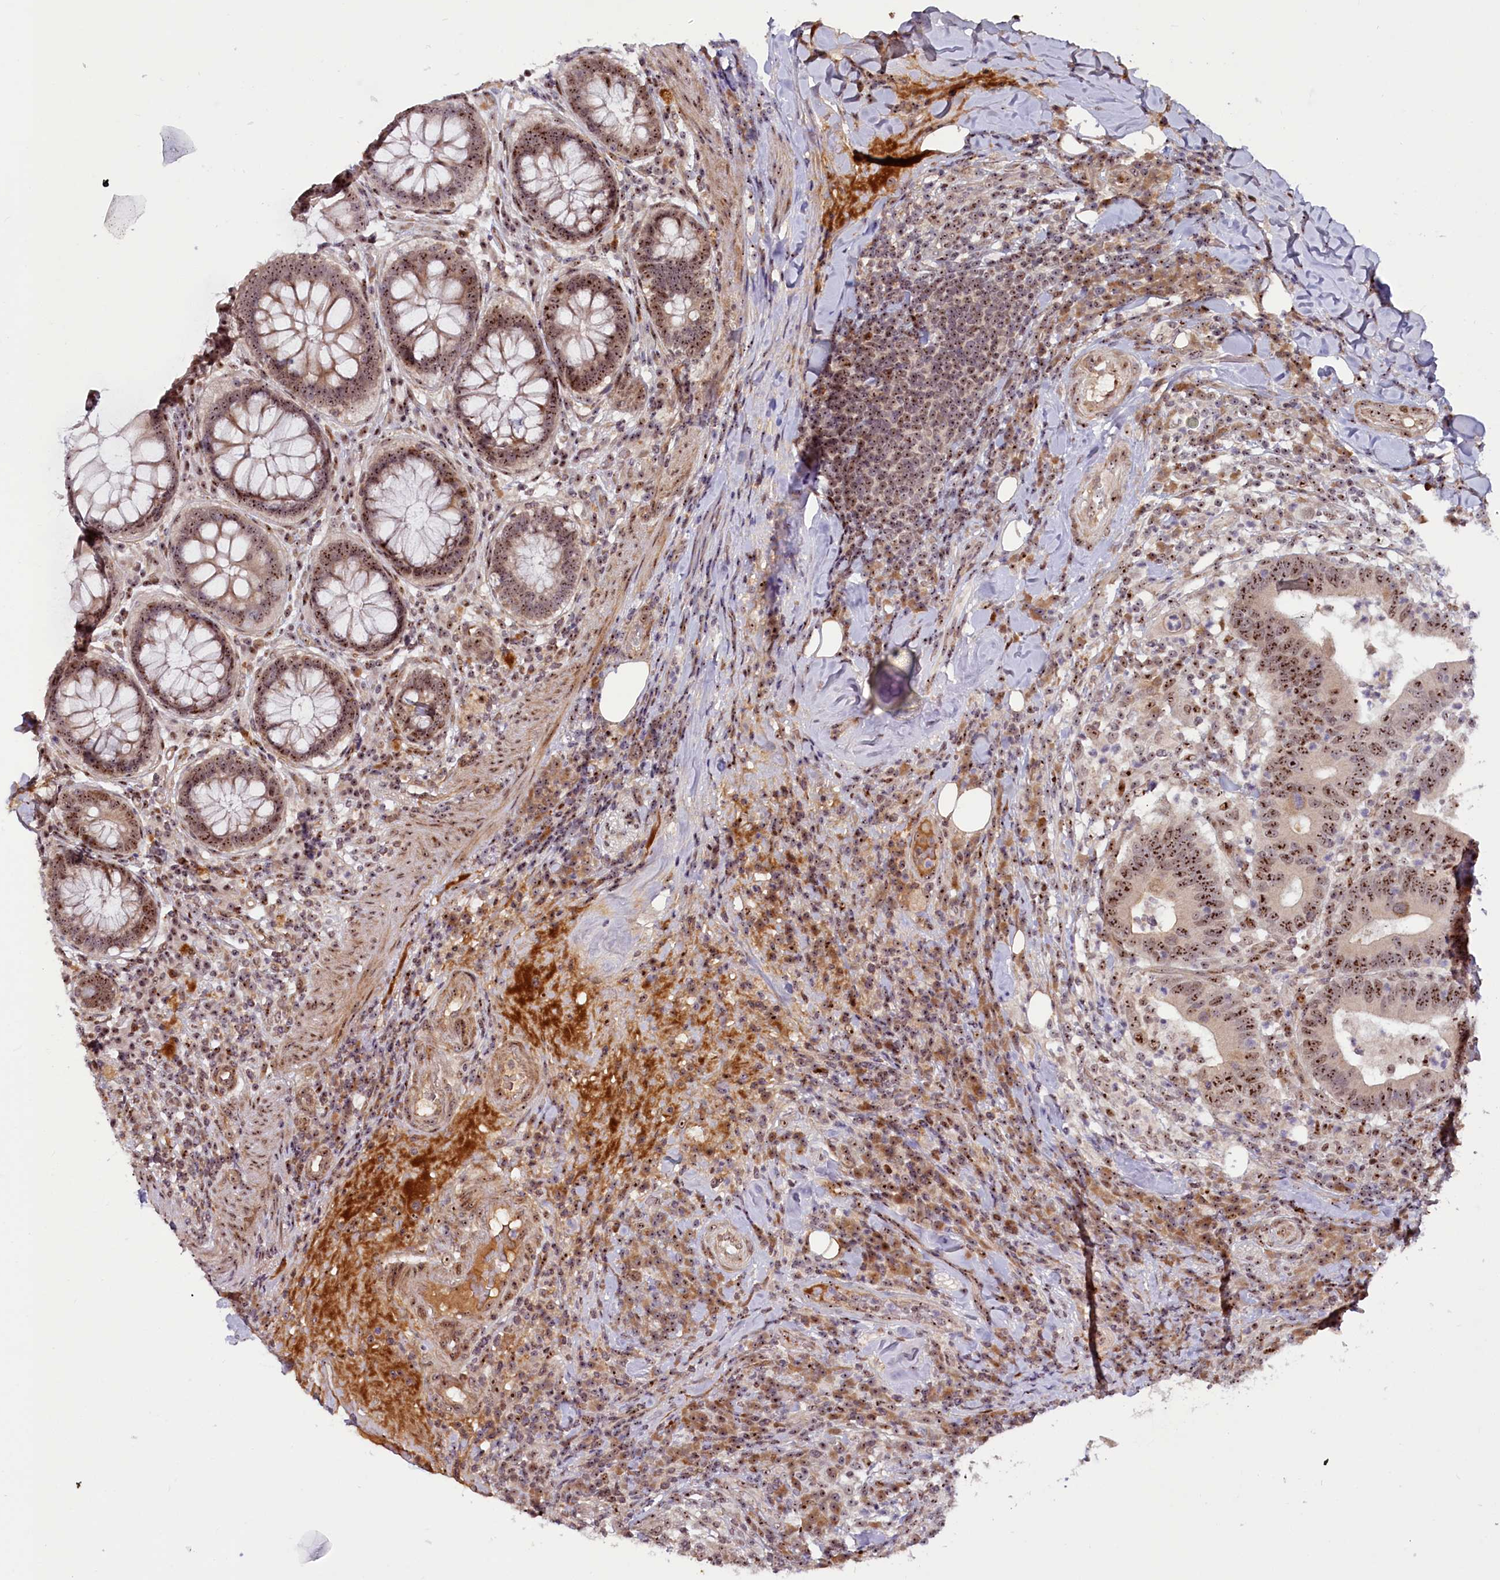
{"staining": {"intensity": "moderate", "quantity": ">75%", "location": "nuclear"}, "tissue": "colorectal cancer", "cell_type": "Tumor cells", "image_type": "cancer", "snomed": [{"axis": "morphology", "description": "Adenocarcinoma, NOS"}, {"axis": "topography", "description": "Colon"}], "caption": "This micrograph demonstrates immunohistochemistry staining of human adenocarcinoma (colorectal), with medium moderate nuclear staining in approximately >75% of tumor cells.", "gene": "TCOF1", "patient": {"sex": "female", "age": 66}}